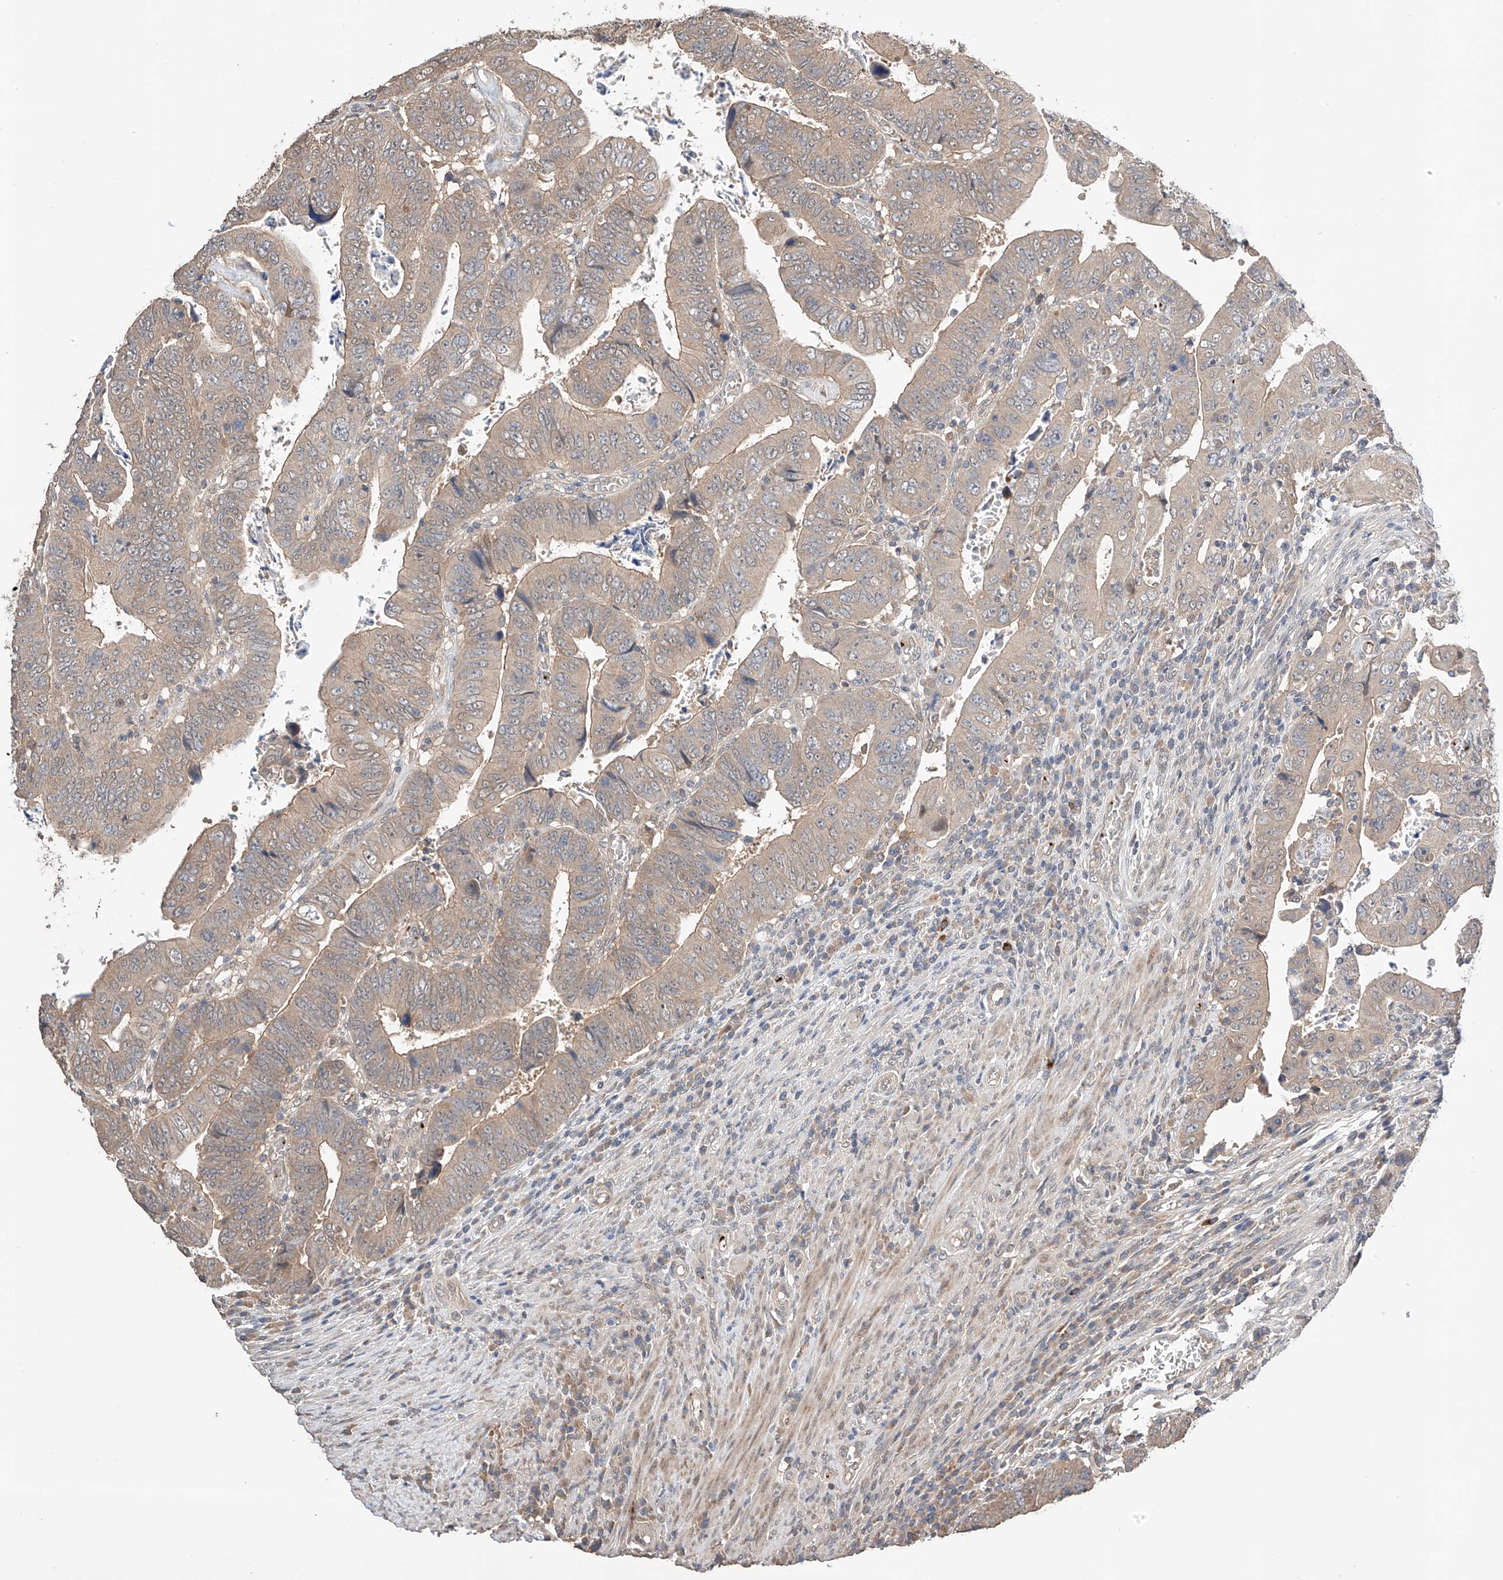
{"staining": {"intensity": "weak", "quantity": ">75%", "location": "cytoplasmic/membranous"}, "tissue": "colorectal cancer", "cell_type": "Tumor cells", "image_type": "cancer", "snomed": [{"axis": "morphology", "description": "Normal tissue, NOS"}, {"axis": "morphology", "description": "Adenocarcinoma, NOS"}, {"axis": "topography", "description": "Rectum"}], "caption": "Colorectal cancer (adenocarcinoma) stained with IHC displays weak cytoplasmic/membranous positivity in about >75% of tumor cells. Nuclei are stained in blue.", "gene": "ZFHX2", "patient": {"sex": "female", "age": 65}}